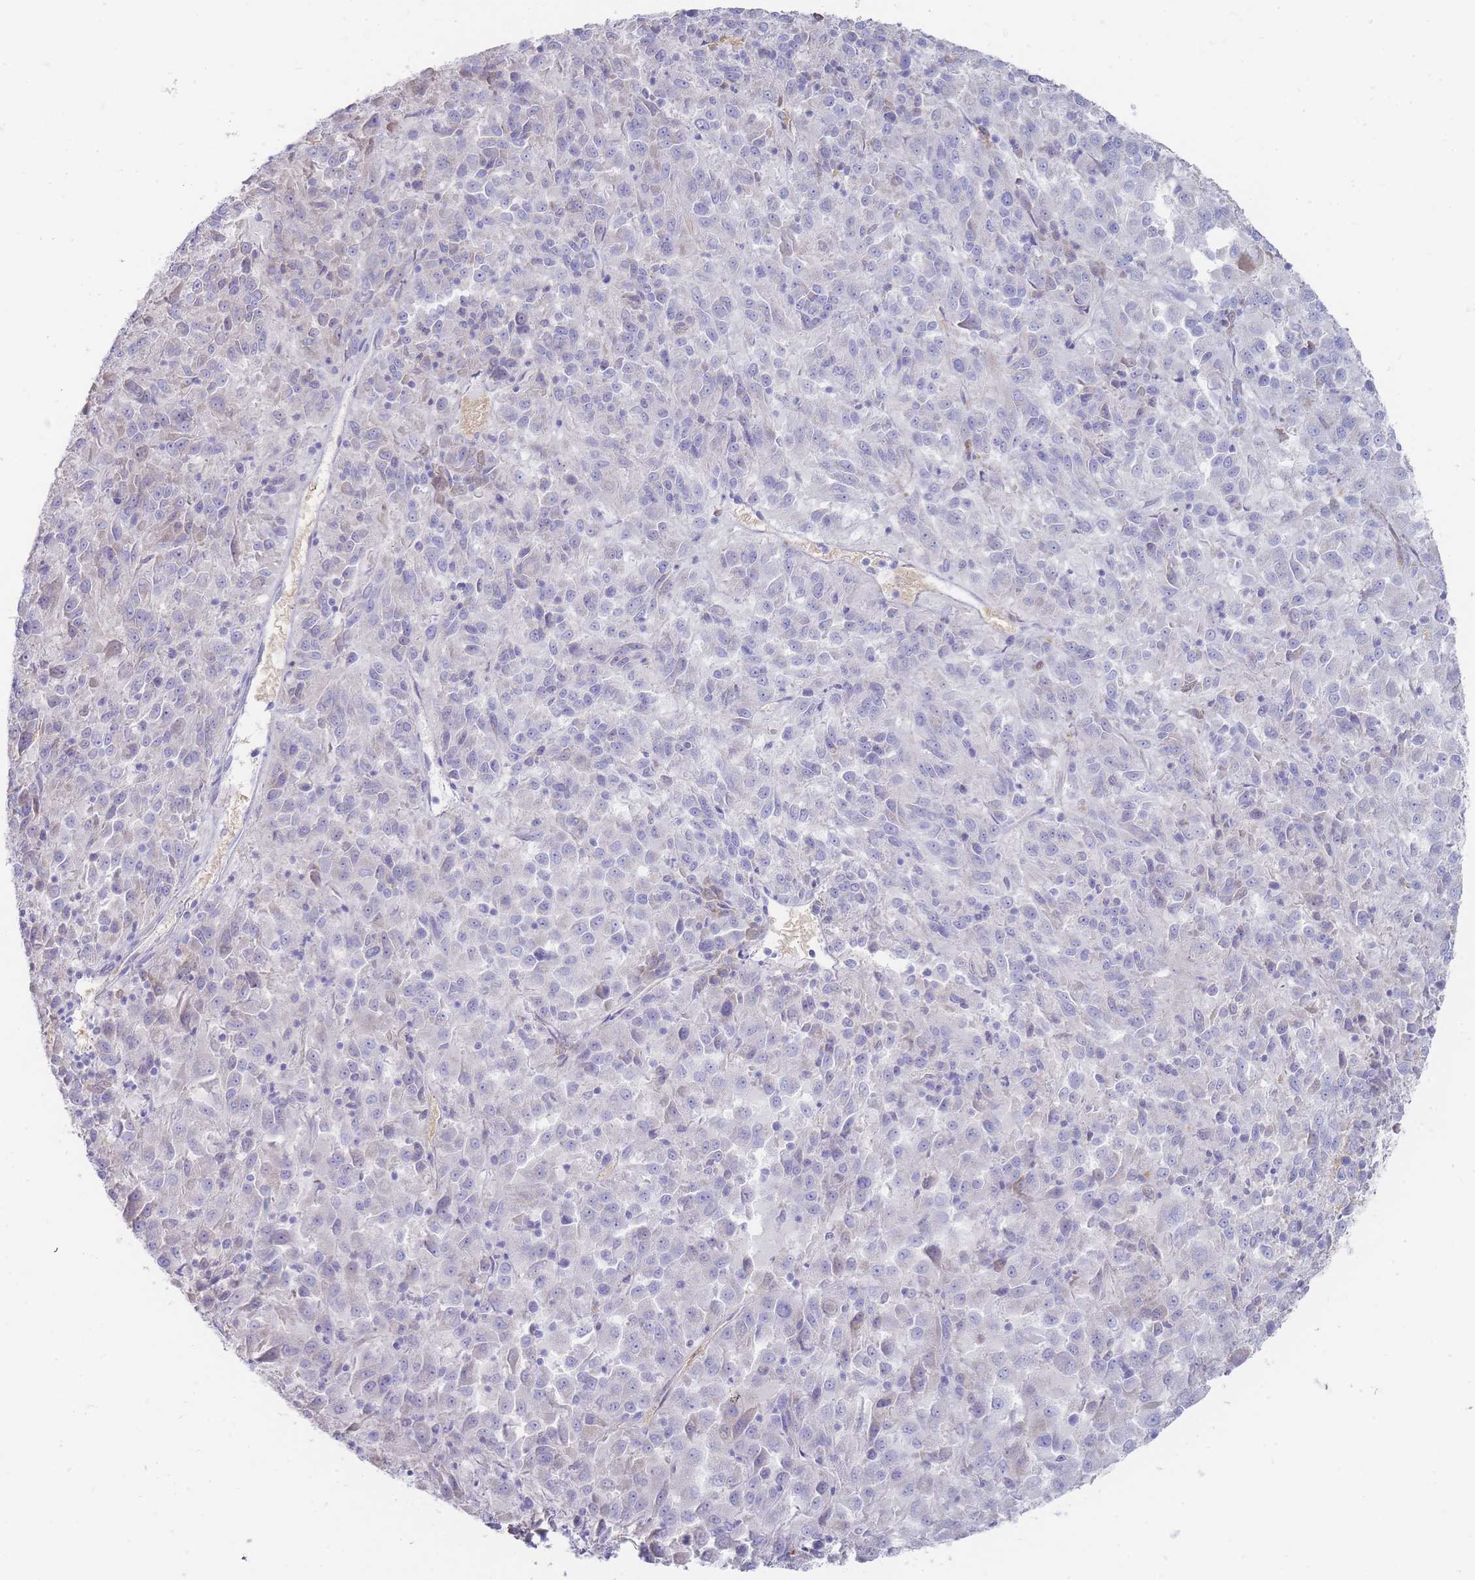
{"staining": {"intensity": "negative", "quantity": "none", "location": "none"}, "tissue": "melanoma", "cell_type": "Tumor cells", "image_type": "cancer", "snomed": [{"axis": "morphology", "description": "Malignant melanoma, Metastatic site"}, {"axis": "topography", "description": "Lung"}], "caption": "Micrograph shows no protein expression in tumor cells of melanoma tissue.", "gene": "HBG2", "patient": {"sex": "male", "age": 64}}